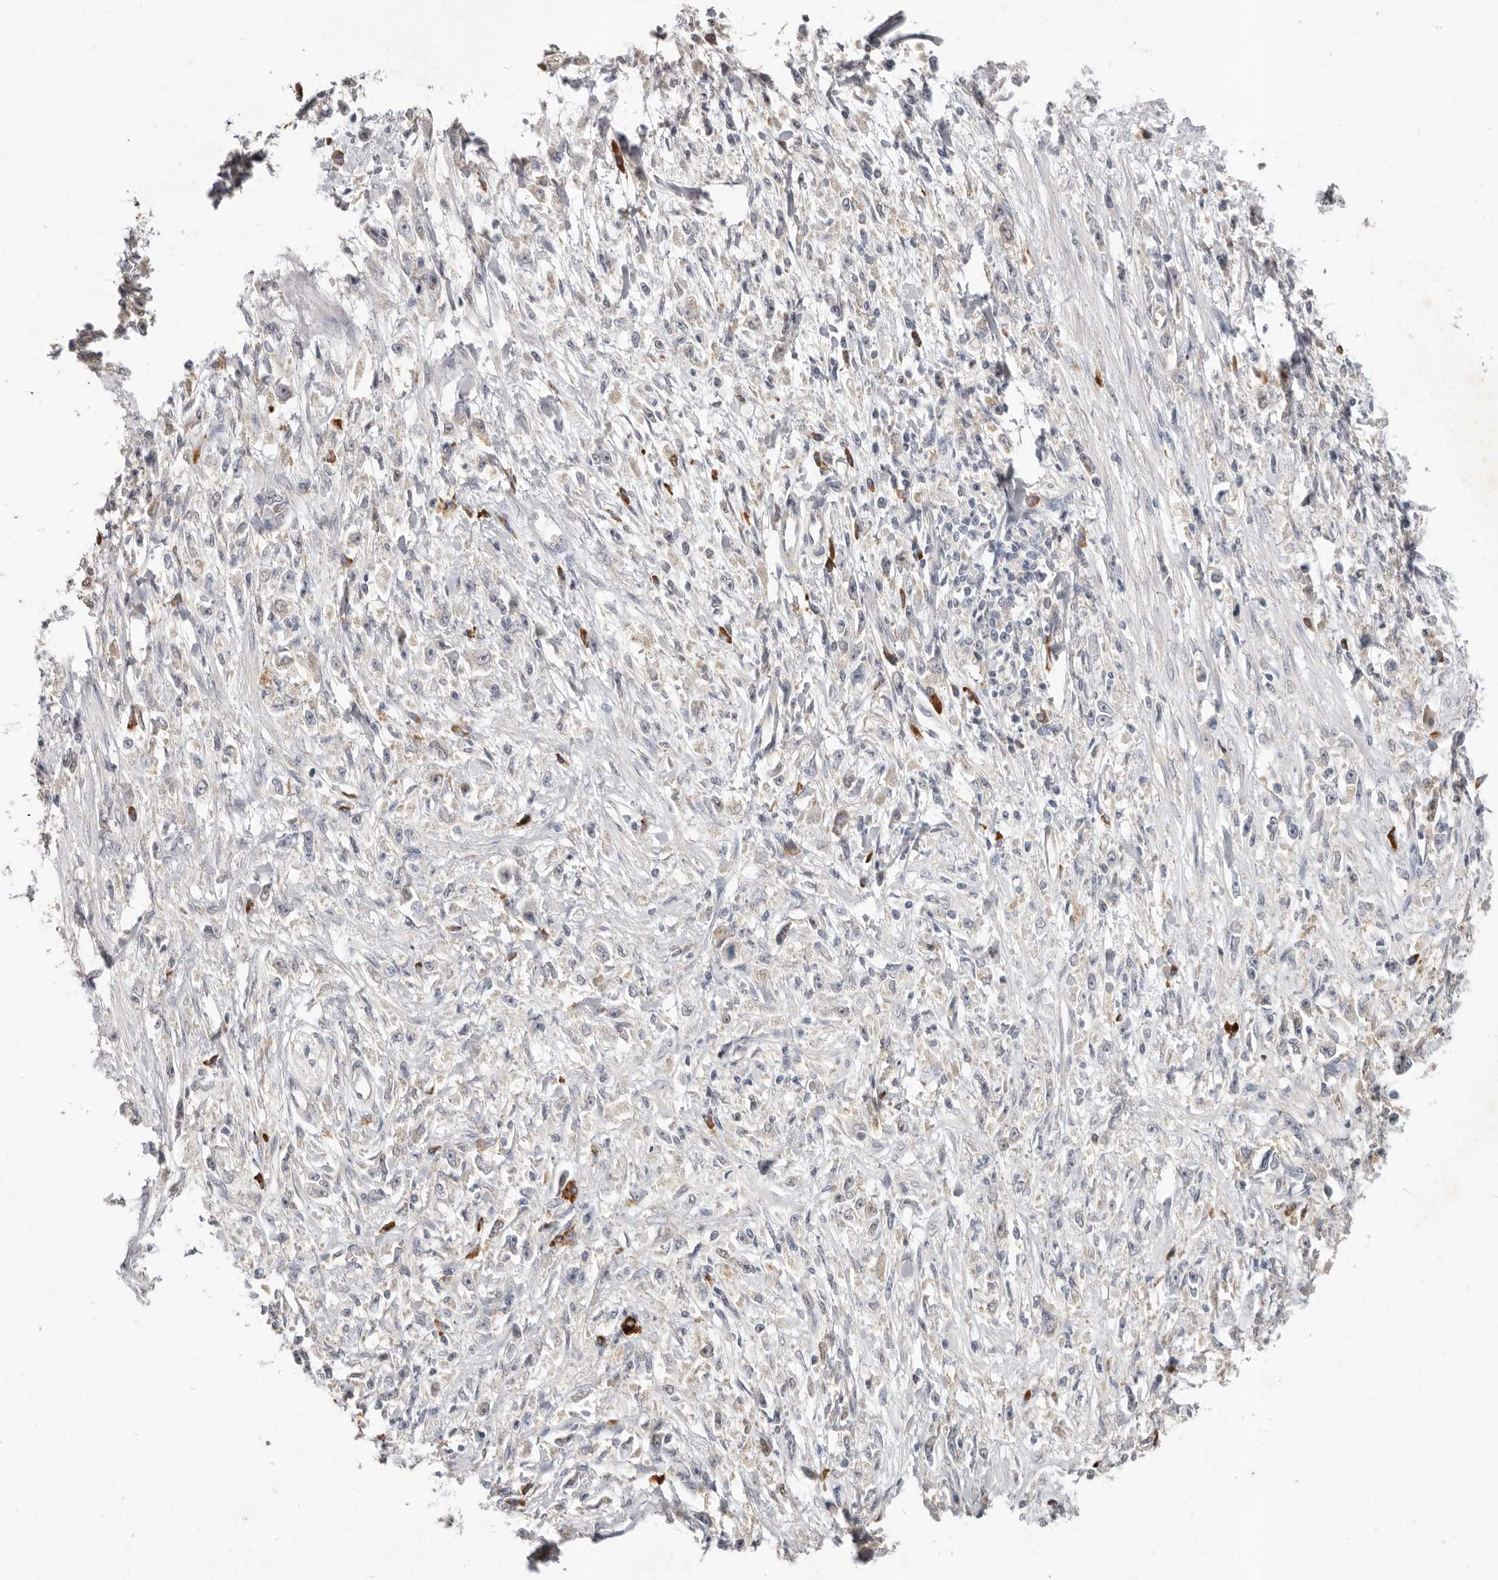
{"staining": {"intensity": "negative", "quantity": "none", "location": "none"}, "tissue": "stomach cancer", "cell_type": "Tumor cells", "image_type": "cancer", "snomed": [{"axis": "morphology", "description": "Adenocarcinoma, NOS"}, {"axis": "topography", "description": "Stomach"}], "caption": "A micrograph of adenocarcinoma (stomach) stained for a protein demonstrates no brown staining in tumor cells. (Stains: DAB IHC with hematoxylin counter stain, Microscopy: brightfield microscopy at high magnification).", "gene": "WDR77", "patient": {"sex": "female", "age": 59}}